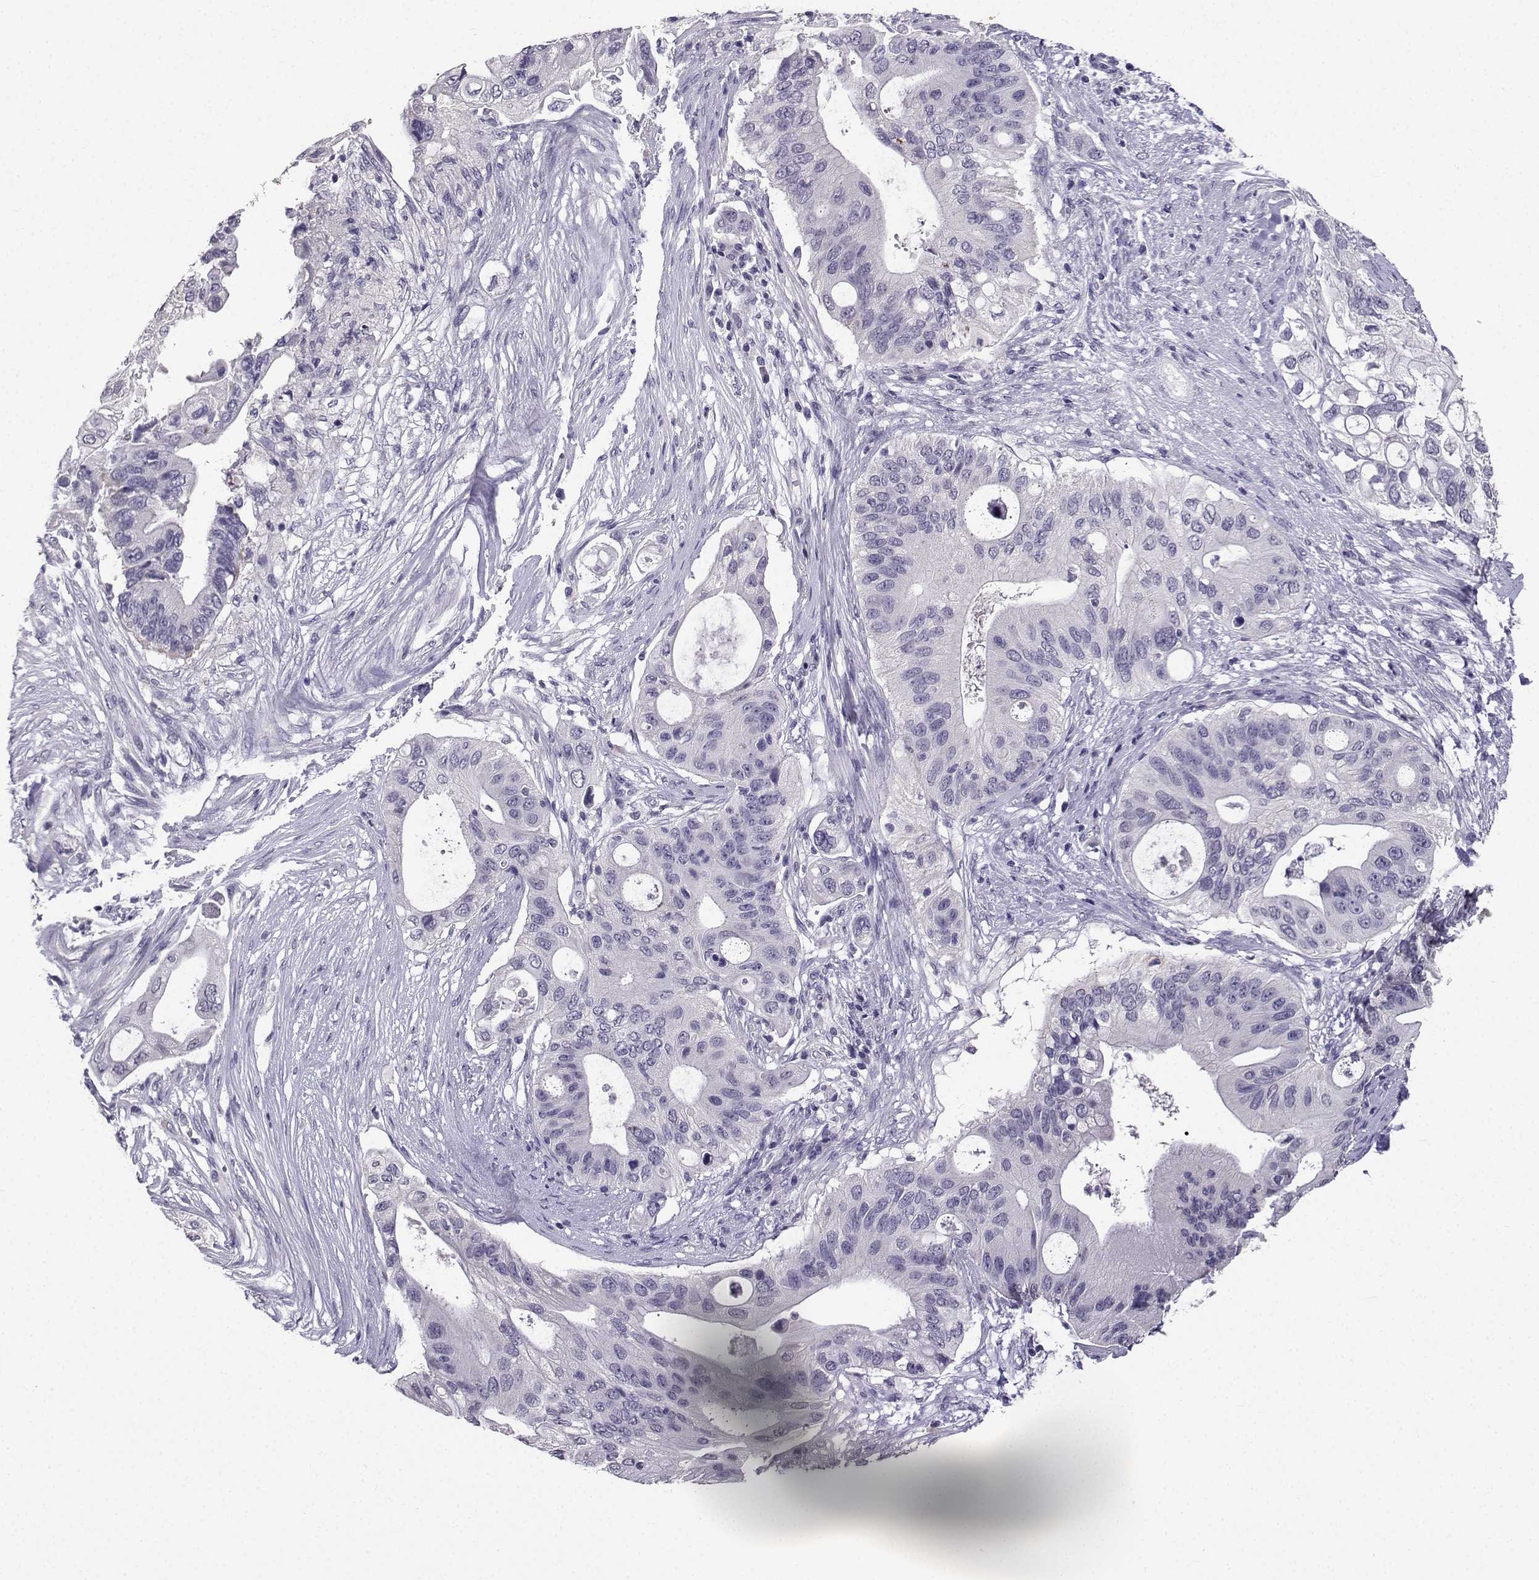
{"staining": {"intensity": "negative", "quantity": "none", "location": "none"}, "tissue": "pancreatic cancer", "cell_type": "Tumor cells", "image_type": "cancer", "snomed": [{"axis": "morphology", "description": "Adenocarcinoma, NOS"}, {"axis": "topography", "description": "Pancreas"}], "caption": "A high-resolution micrograph shows IHC staining of adenocarcinoma (pancreatic), which reveals no significant staining in tumor cells.", "gene": "SPAG11B", "patient": {"sex": "female", "age": 72}}